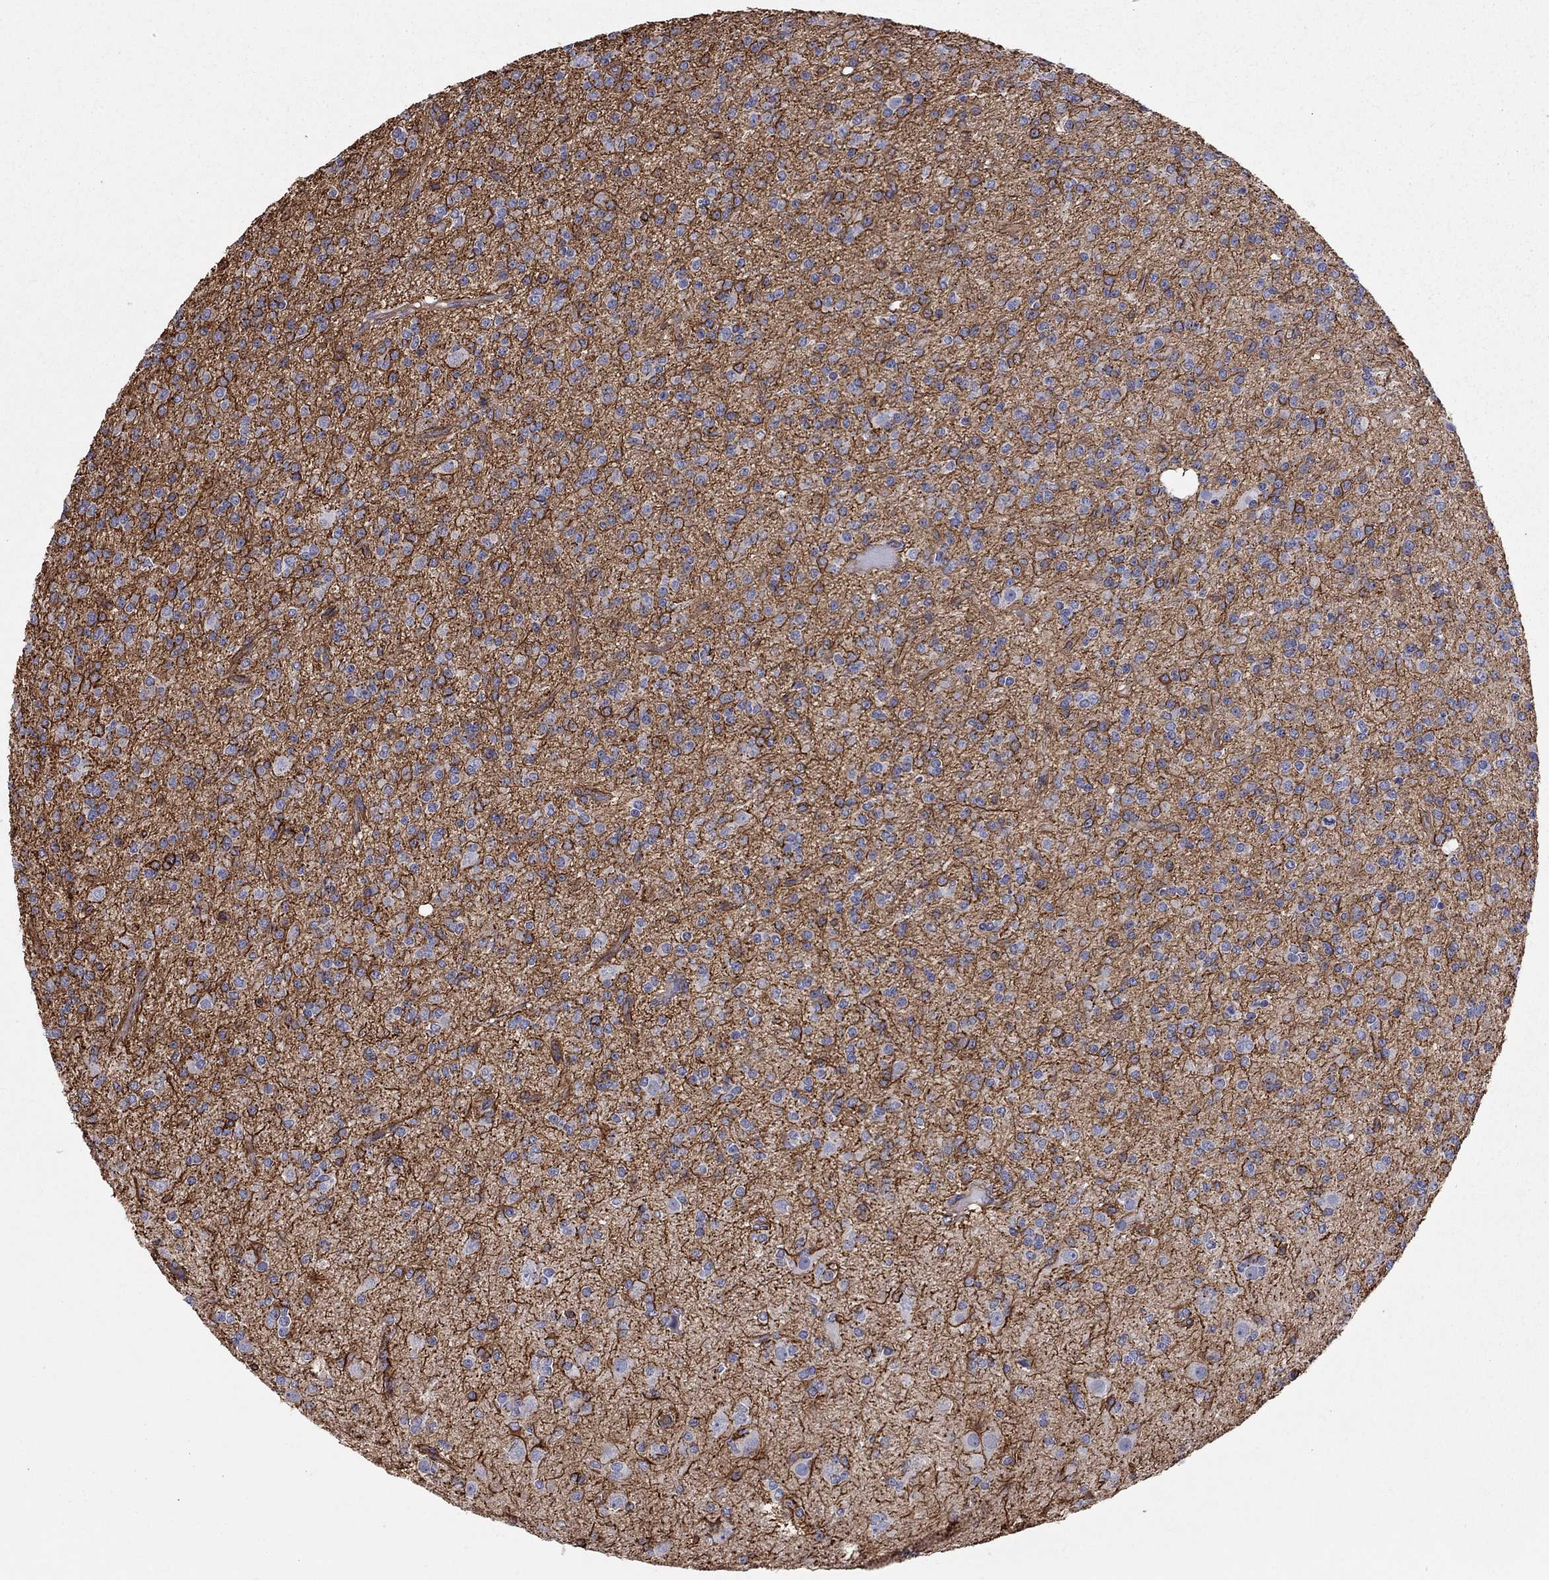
{"staining": {"intensity": "negative", "quantity": "none", "location": "none"}, "tissue": "glioma", "cell_type": "Tumor cells", "image_type": "cancer", "snomed": [{"axis": "morphology", "description": "Glioma, malignant, Low grade"}, {"axis": "topography", "description": "Brain"}], "caption": "This is an immunohistochemistry image of human glioma. There is no positivity in tumor cells.", "gene": "BICDL2", "patient": {"sex": "male", "age": 27}}